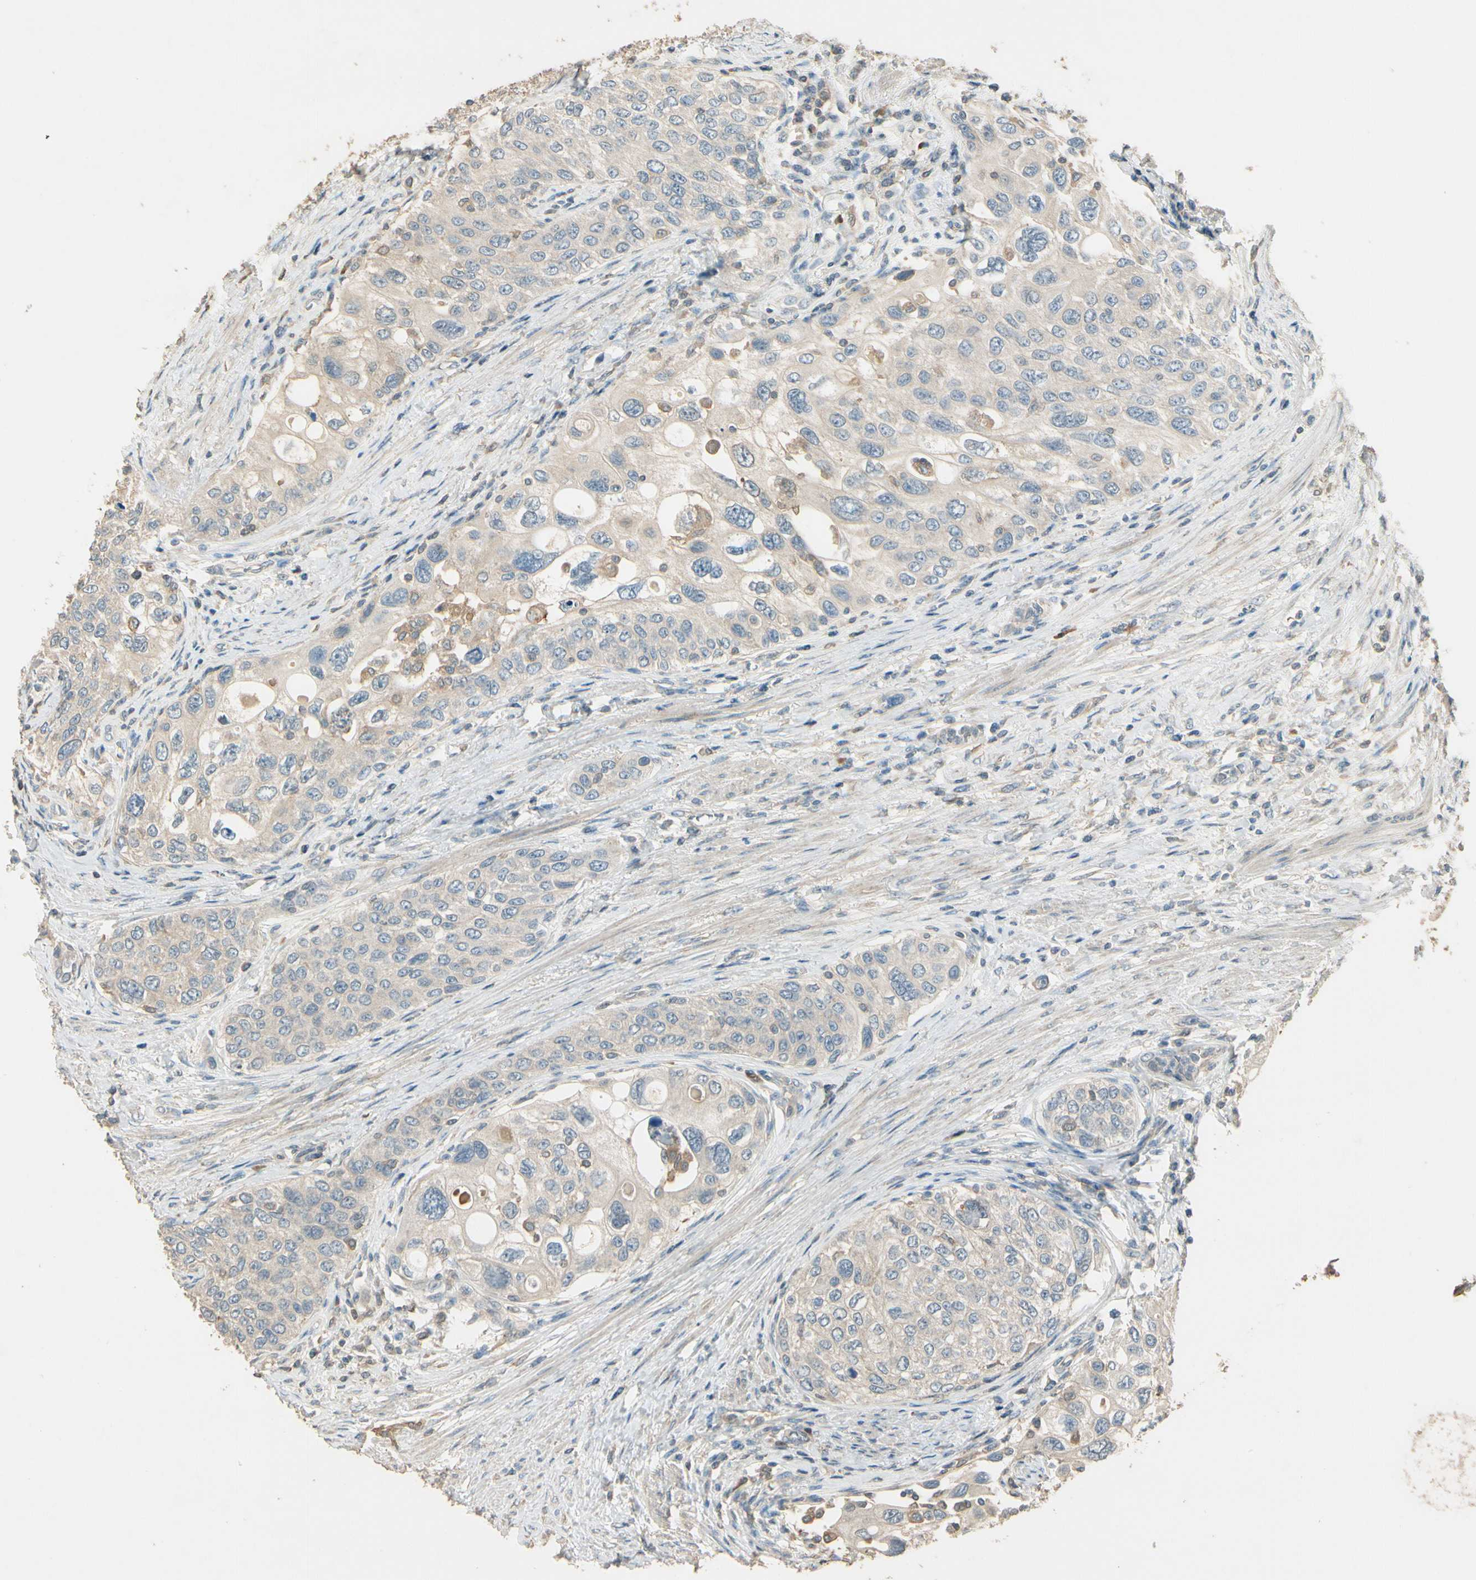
{"staining": {"intensity": "weak", "quantity": "<25%", "location": "cytoplasmic/membranous"}, "tissue": "urothelial cancer", "cell_type": "Tumor cells", "image_type": "cancer", "snomed": [{"axis": "morphology", "description": "Urothelial carcinoma, High grade"}, {"axis": "topography", "description": "Urinary bladder"}], "caption": "Histopathology image shows no protein expression in tumor cells of urothelial carcinoma (high-grade) tissue.", "gene": "PLXNA1", "patient": {"sex": "female", "age": 56}}